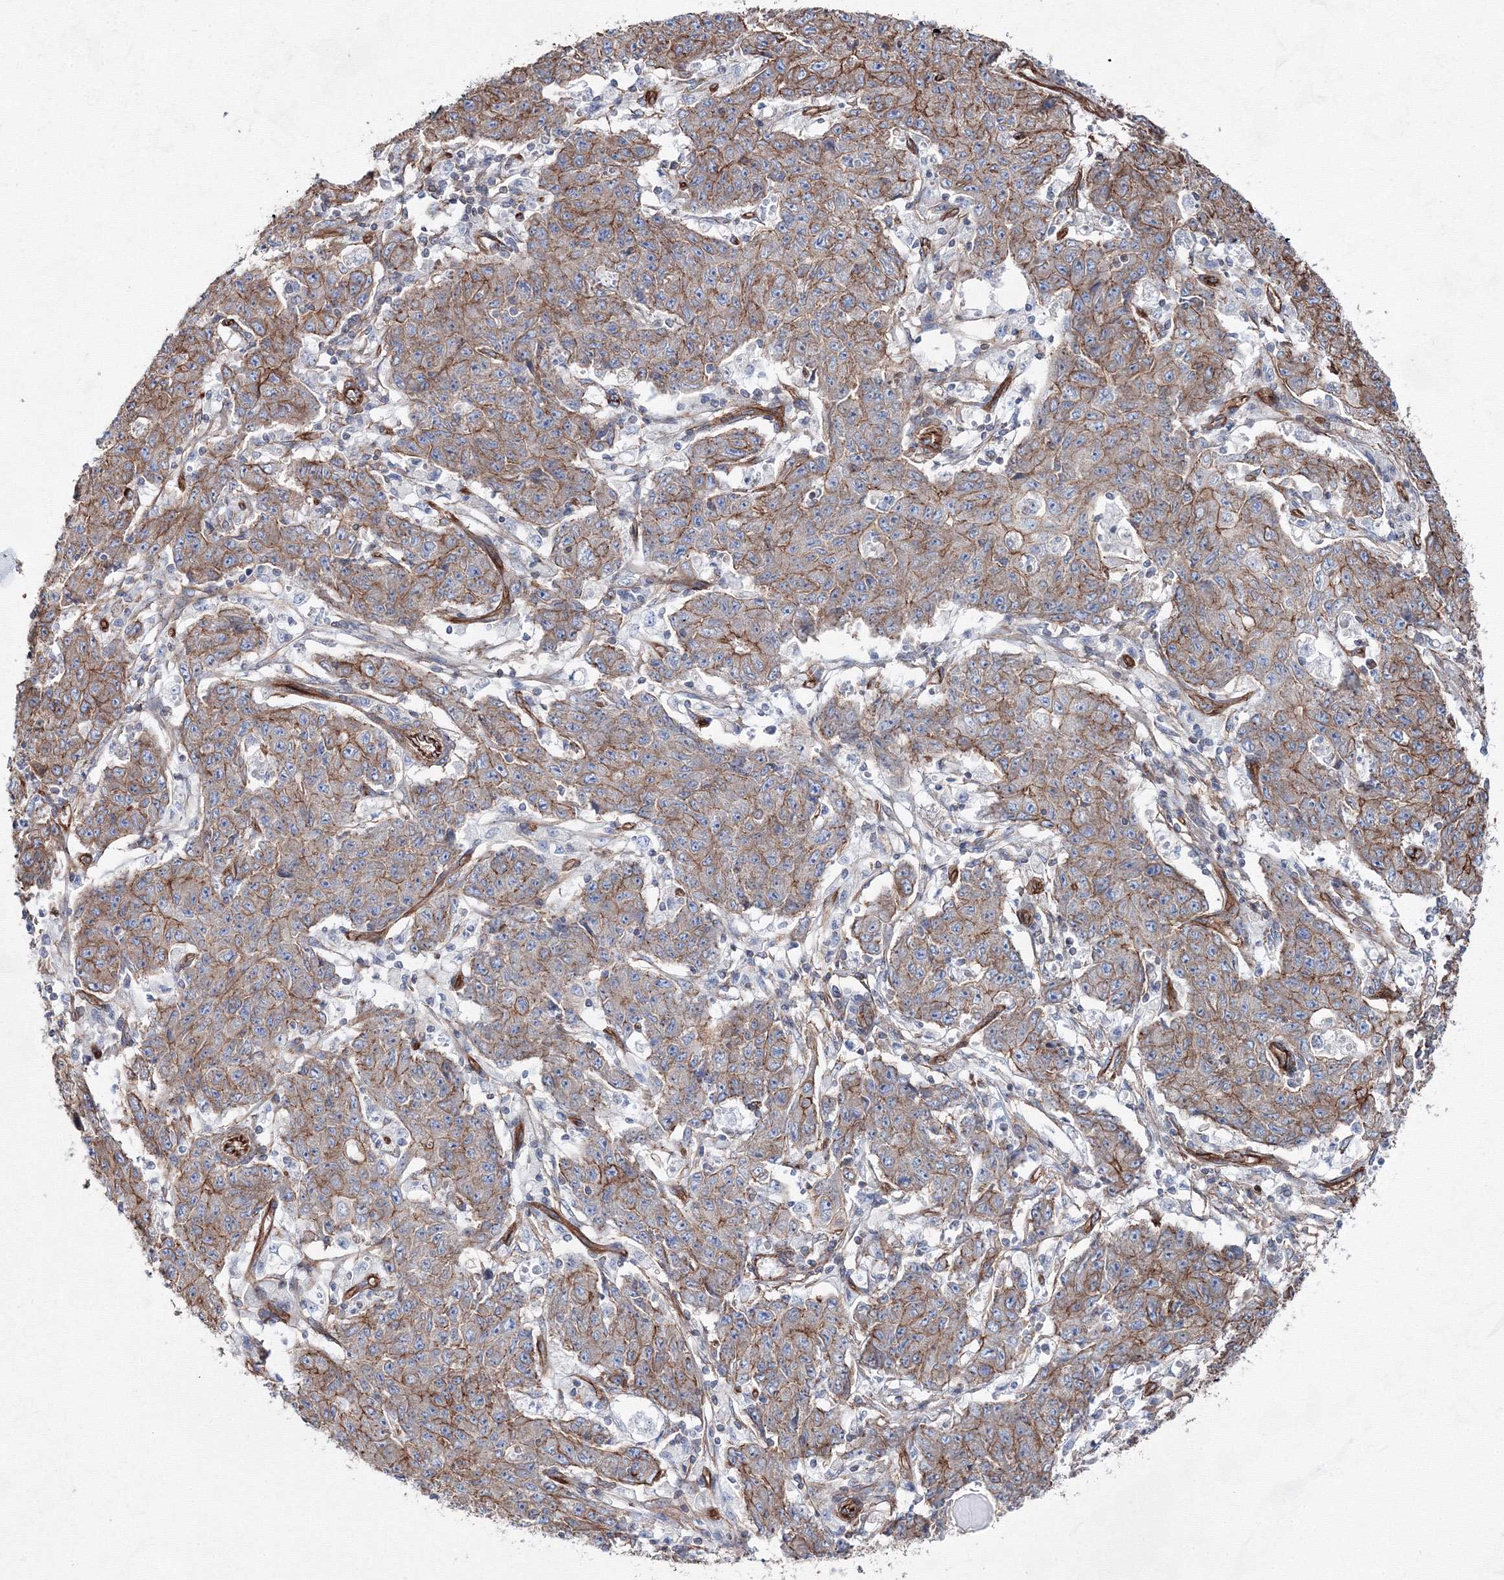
{"staining": {"intensity": "moderate", "quantity": "25%-75%", "location": "cytoplasmic/membranous"}, "tissue": "ovarian cancer", "cell_type": "Tumor cells", "image_type": "cancer", "snomed": [{"axis": "morphology", "description": "Carcinoma, endometroid"}, {"axis": "topography", "description": "Ovary"}], "caption": "There is medium levels of moderate cytoplasmic/membranous expression in tumor cells of ovarian cancer (endometroid carcinoma), as demonstrated by immunohistochemical staining (brown color).", "gene": "ANKRD37", "patient": {"sex": "female", "age": 42}}